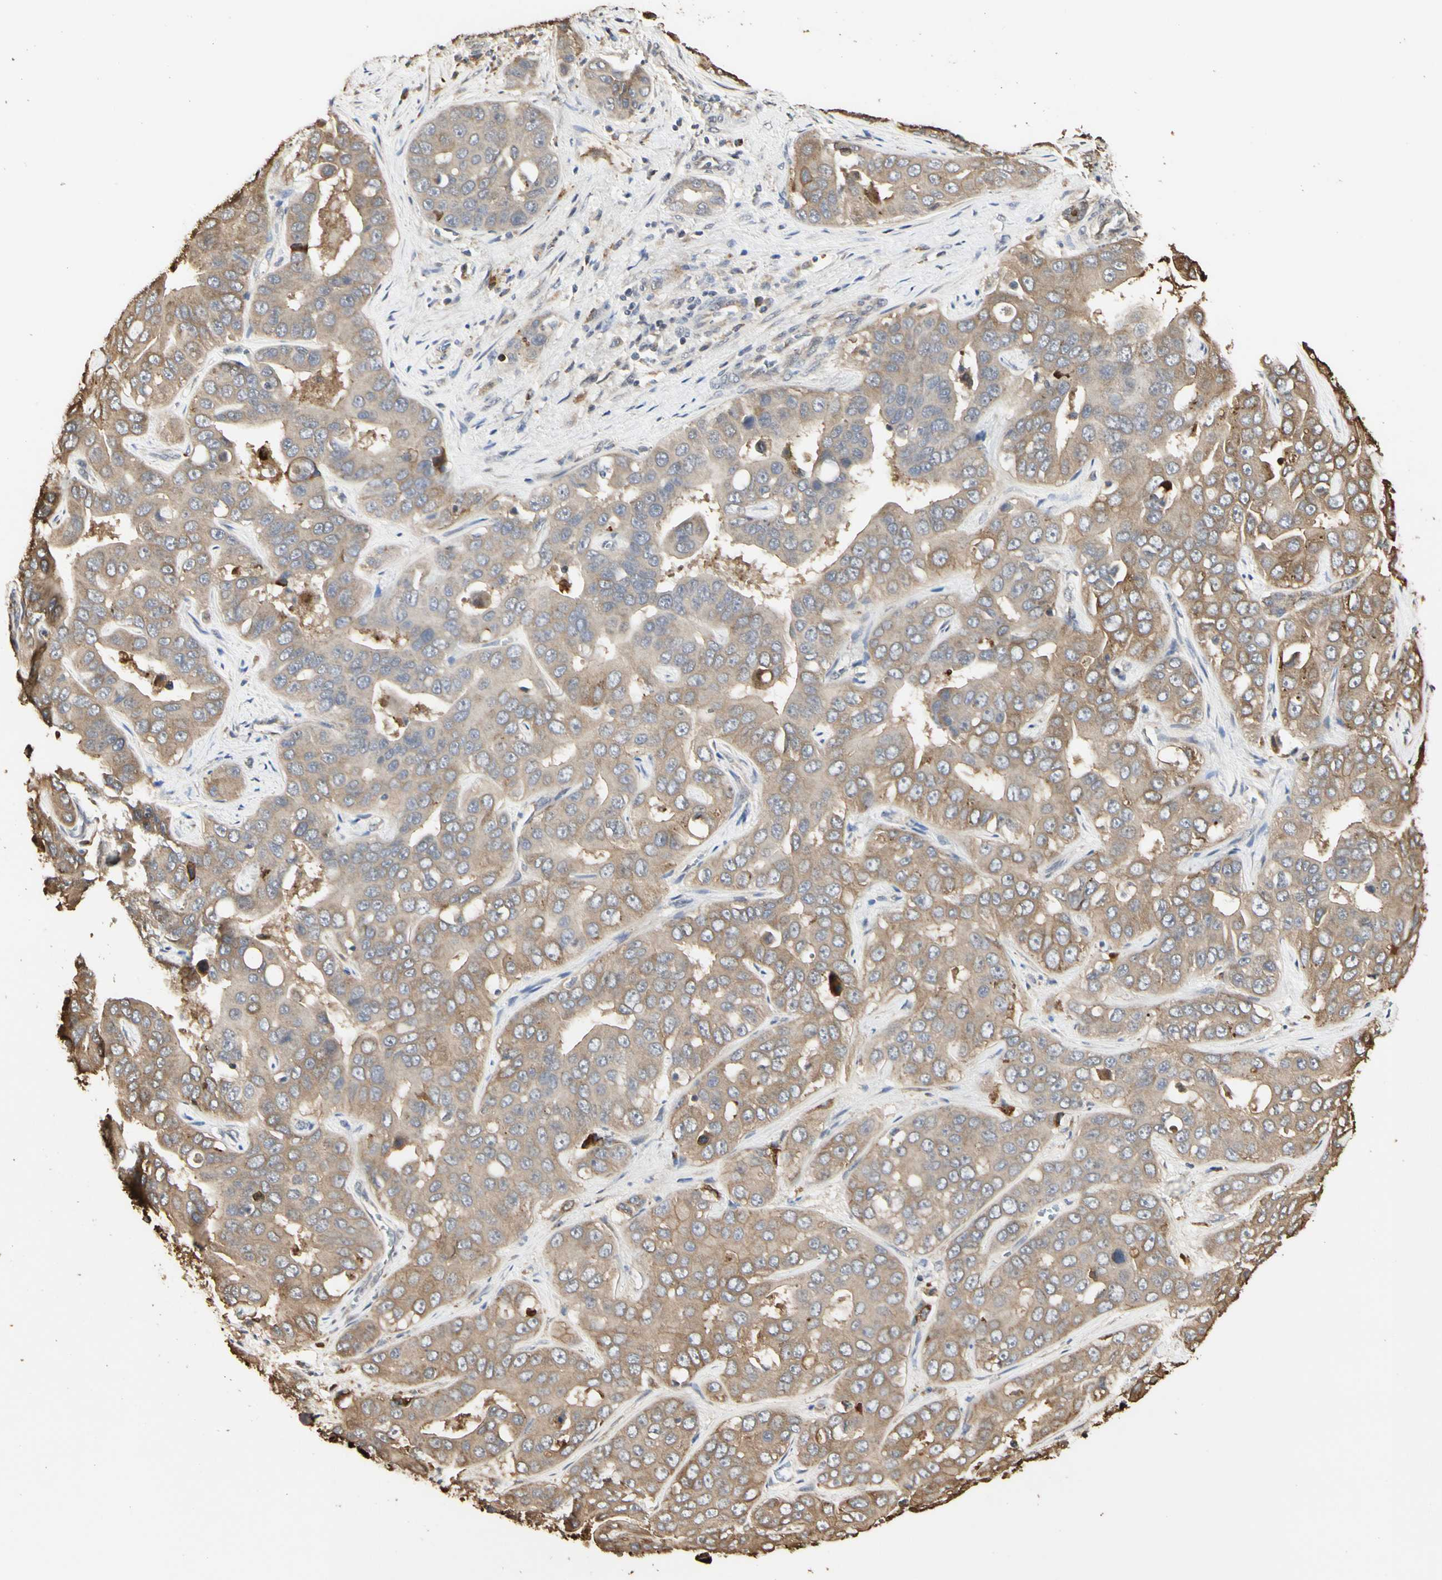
{"staining": {"intensity": "weak", "quantity": ">75%", "location": "cytoplasmic/membranous"}, "tissue": "liver cancer", "cell_type": "Tumor cells", "image_type": "cancer", "snomed": [{"axis": "morphology", "description": "Cholangiocarcinoma"}, {"axis": "topography", "description": "Liver"}], "caption": "A photomicrograph of liver cholangiocarcinoma stained for a protein exhibits weak cytoplasmic/membranous brown staining in tumor cells.", "gene": "TAOK1", "patient": {"sex": "female", "age": 52}}